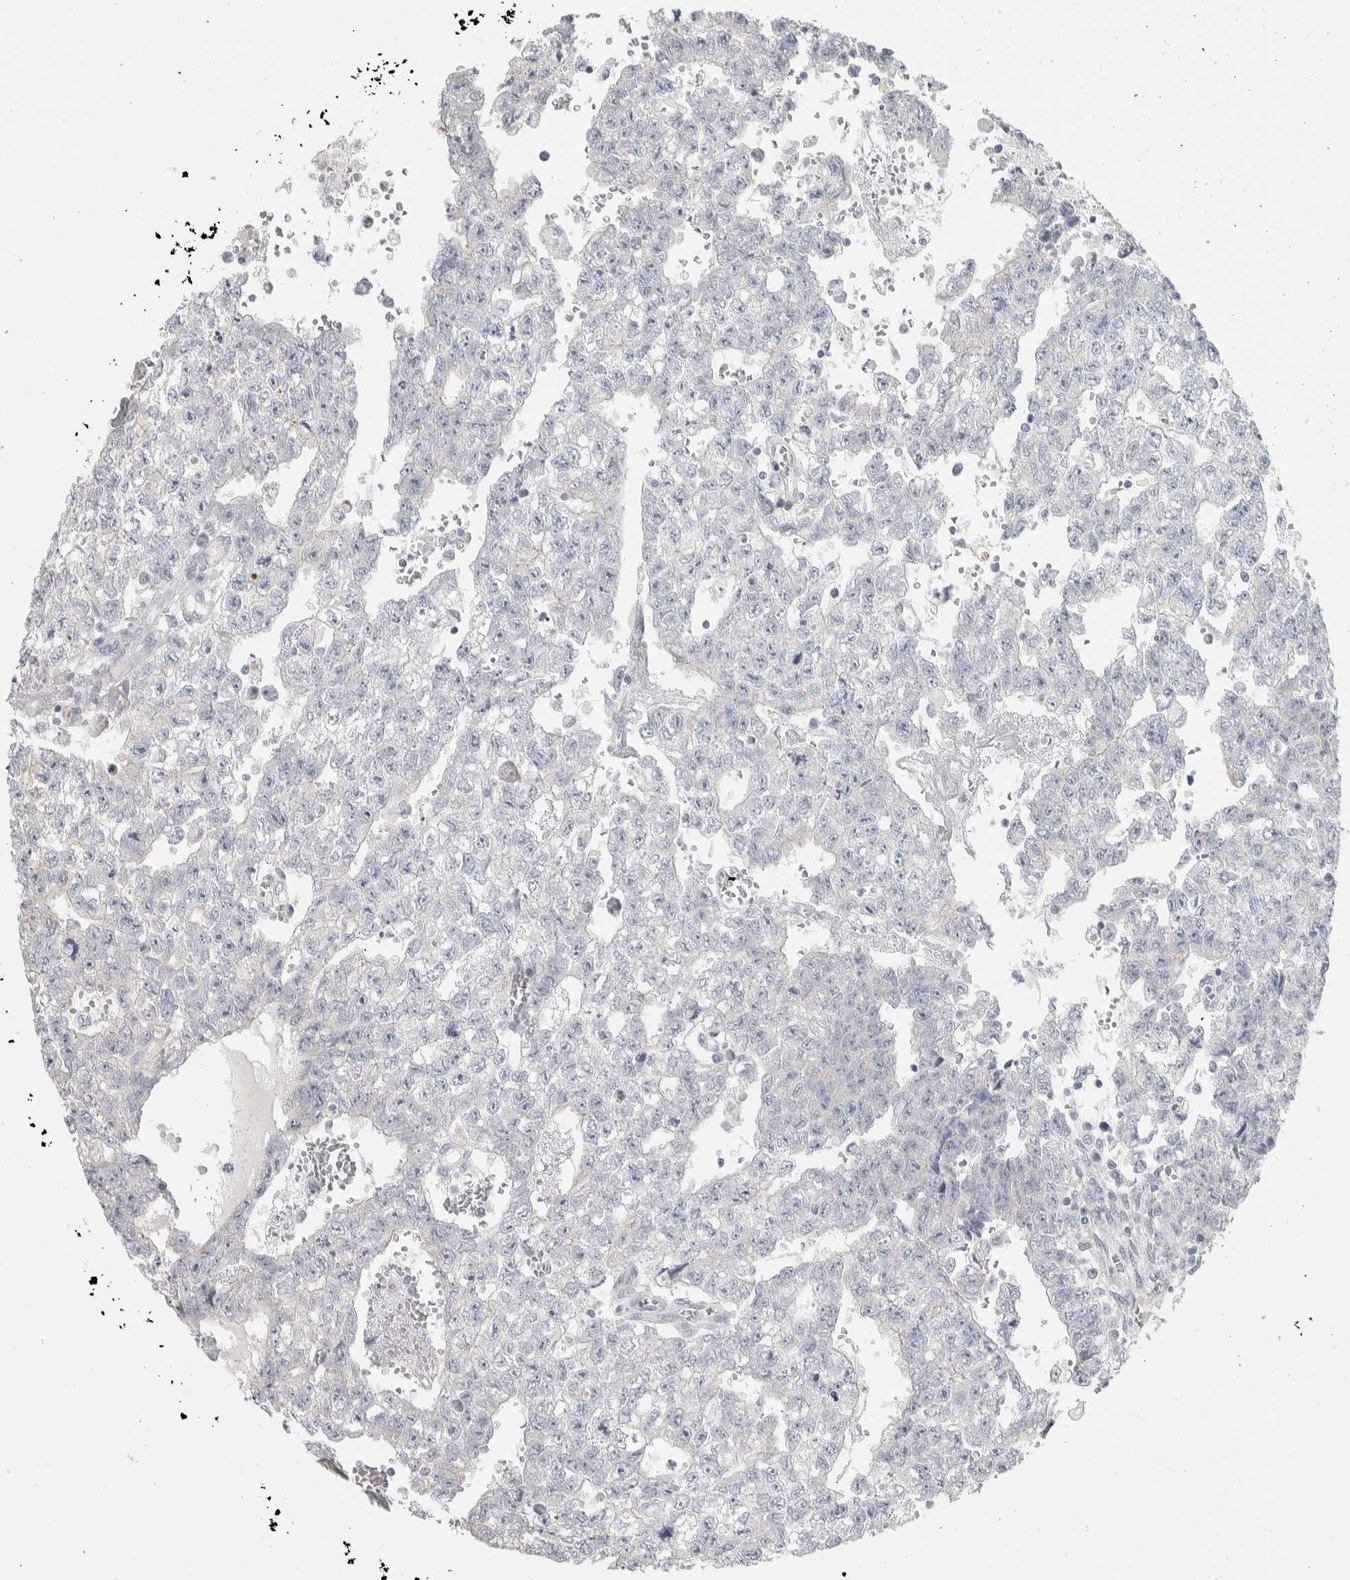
{"staining": {"intensity": "negative", "quantity": "none", "location": "none"}, "tissue": "testis cancer", "cell_type": "Tumor cells", "image_type": "cancer", "snomed": [{"axis": "morphology", "description": "Seminoma, NOS"}, {"axis": "morphology", "description": "Carcinoma, Embryonal, NOS"}, {"axis": "topography", "description": "Testis"}], "caption": "High magnification brightfield microscopy of seminoma (testis) stained with DAB (brown) and counterstained with hematoxylin (blue): tumor cells show no significant positivity. Brightfield microscopy of immunohistochemistry (IHC) stained with DAB (3,3'-diaminobenzidine) (brown) and hematoxylin (blue), captured at high magnification.", "gene": "DCXR", "patient": {"sex": "male", "age": 38}}